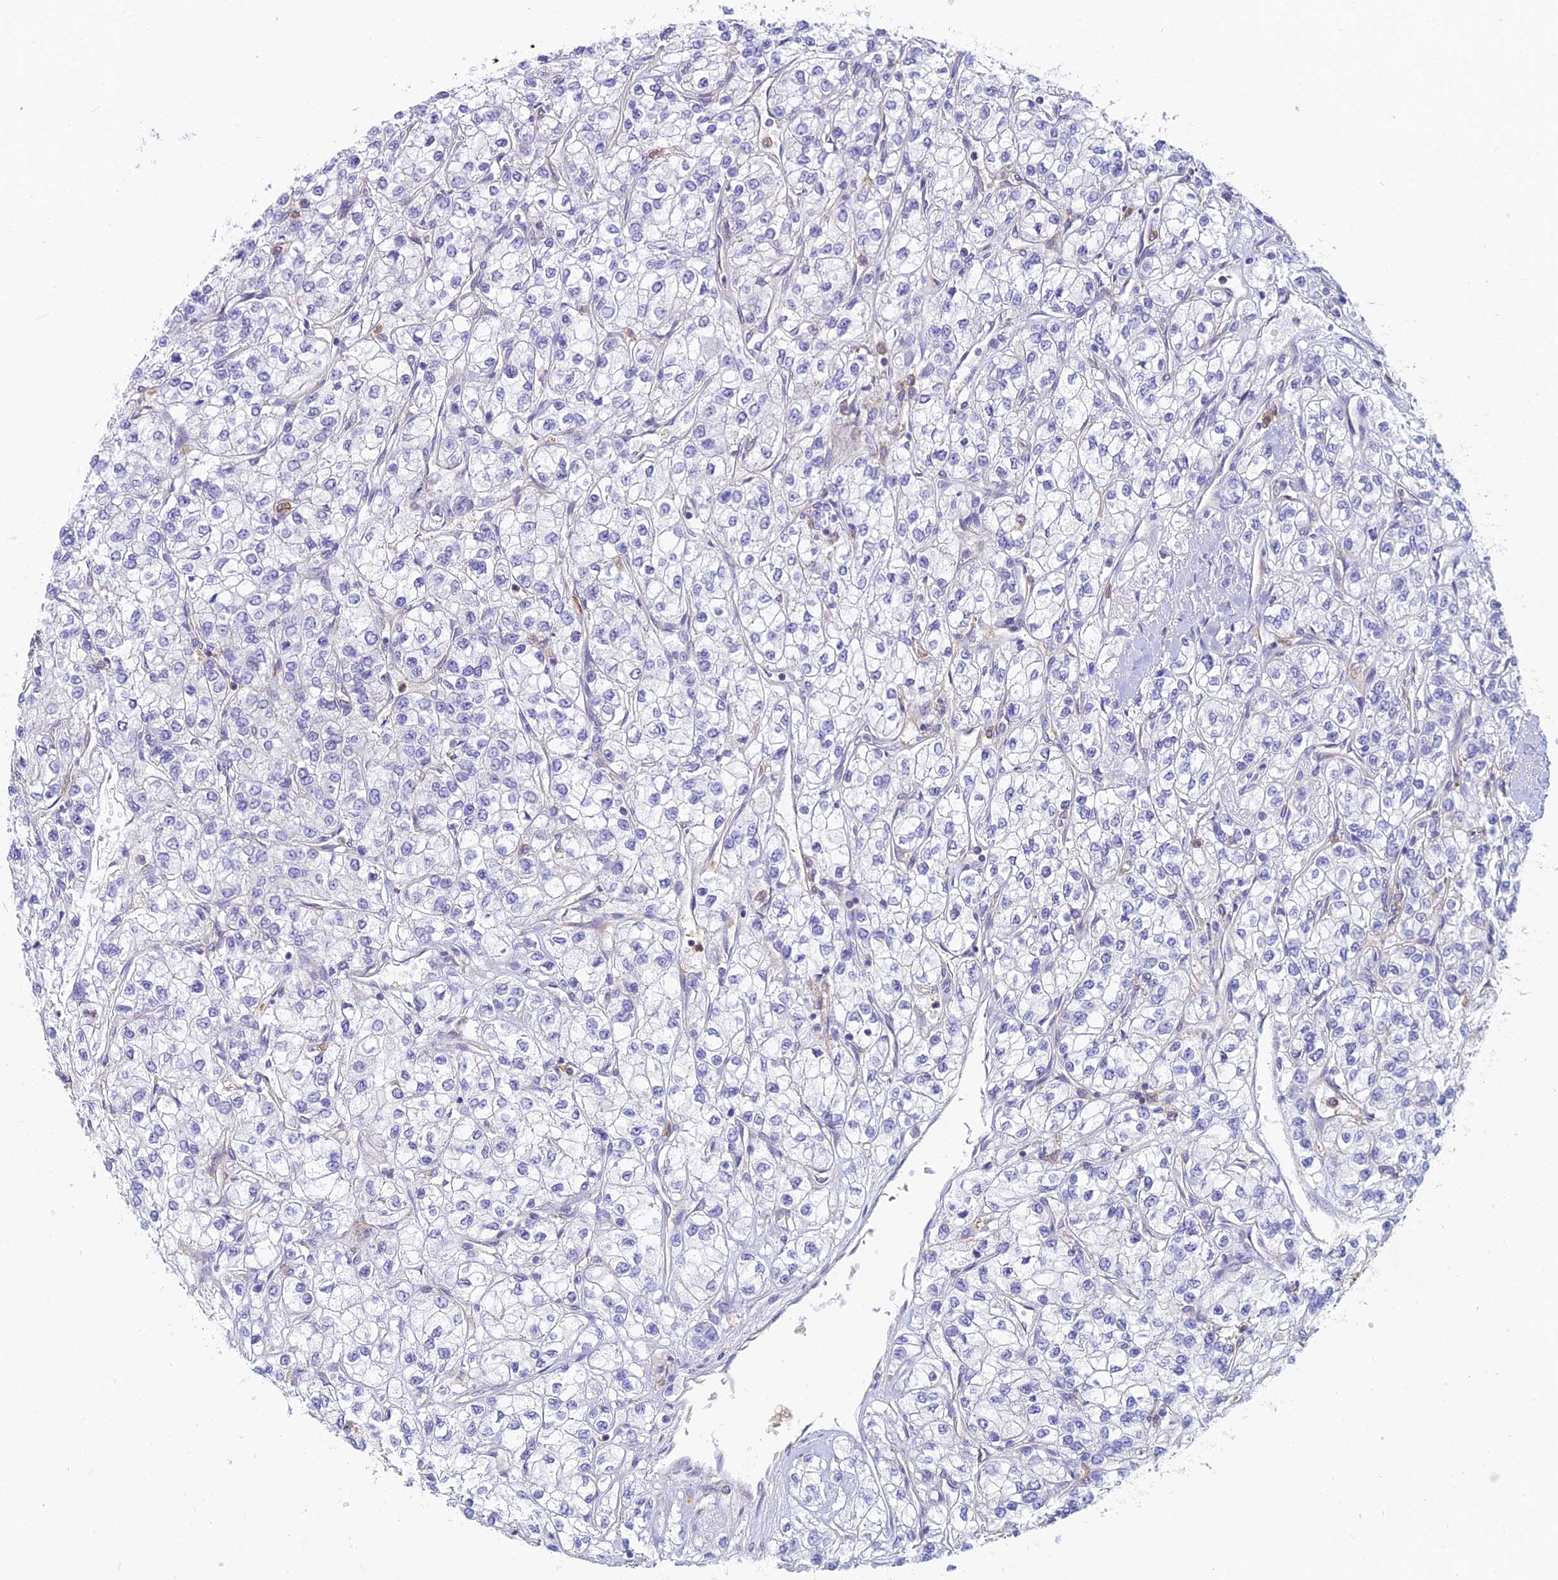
{"staining": {"intensity": "negative", "quantity": "none", "location": "none"}, "tissue": "renal cancer", "cell_type": "Tumor cells", "image_type": "cancer", "snomed": [{"axis": "morphology", "description": "Adenocarcinoma, NOS"}, {"axis": "topography", "description": "Kidney"}], "caption": "There is no significant positivity in tumor cells of adenocarcinoma (renal).", "gene": "STRN4", "patient": {"sex": "male", "age": 80}}